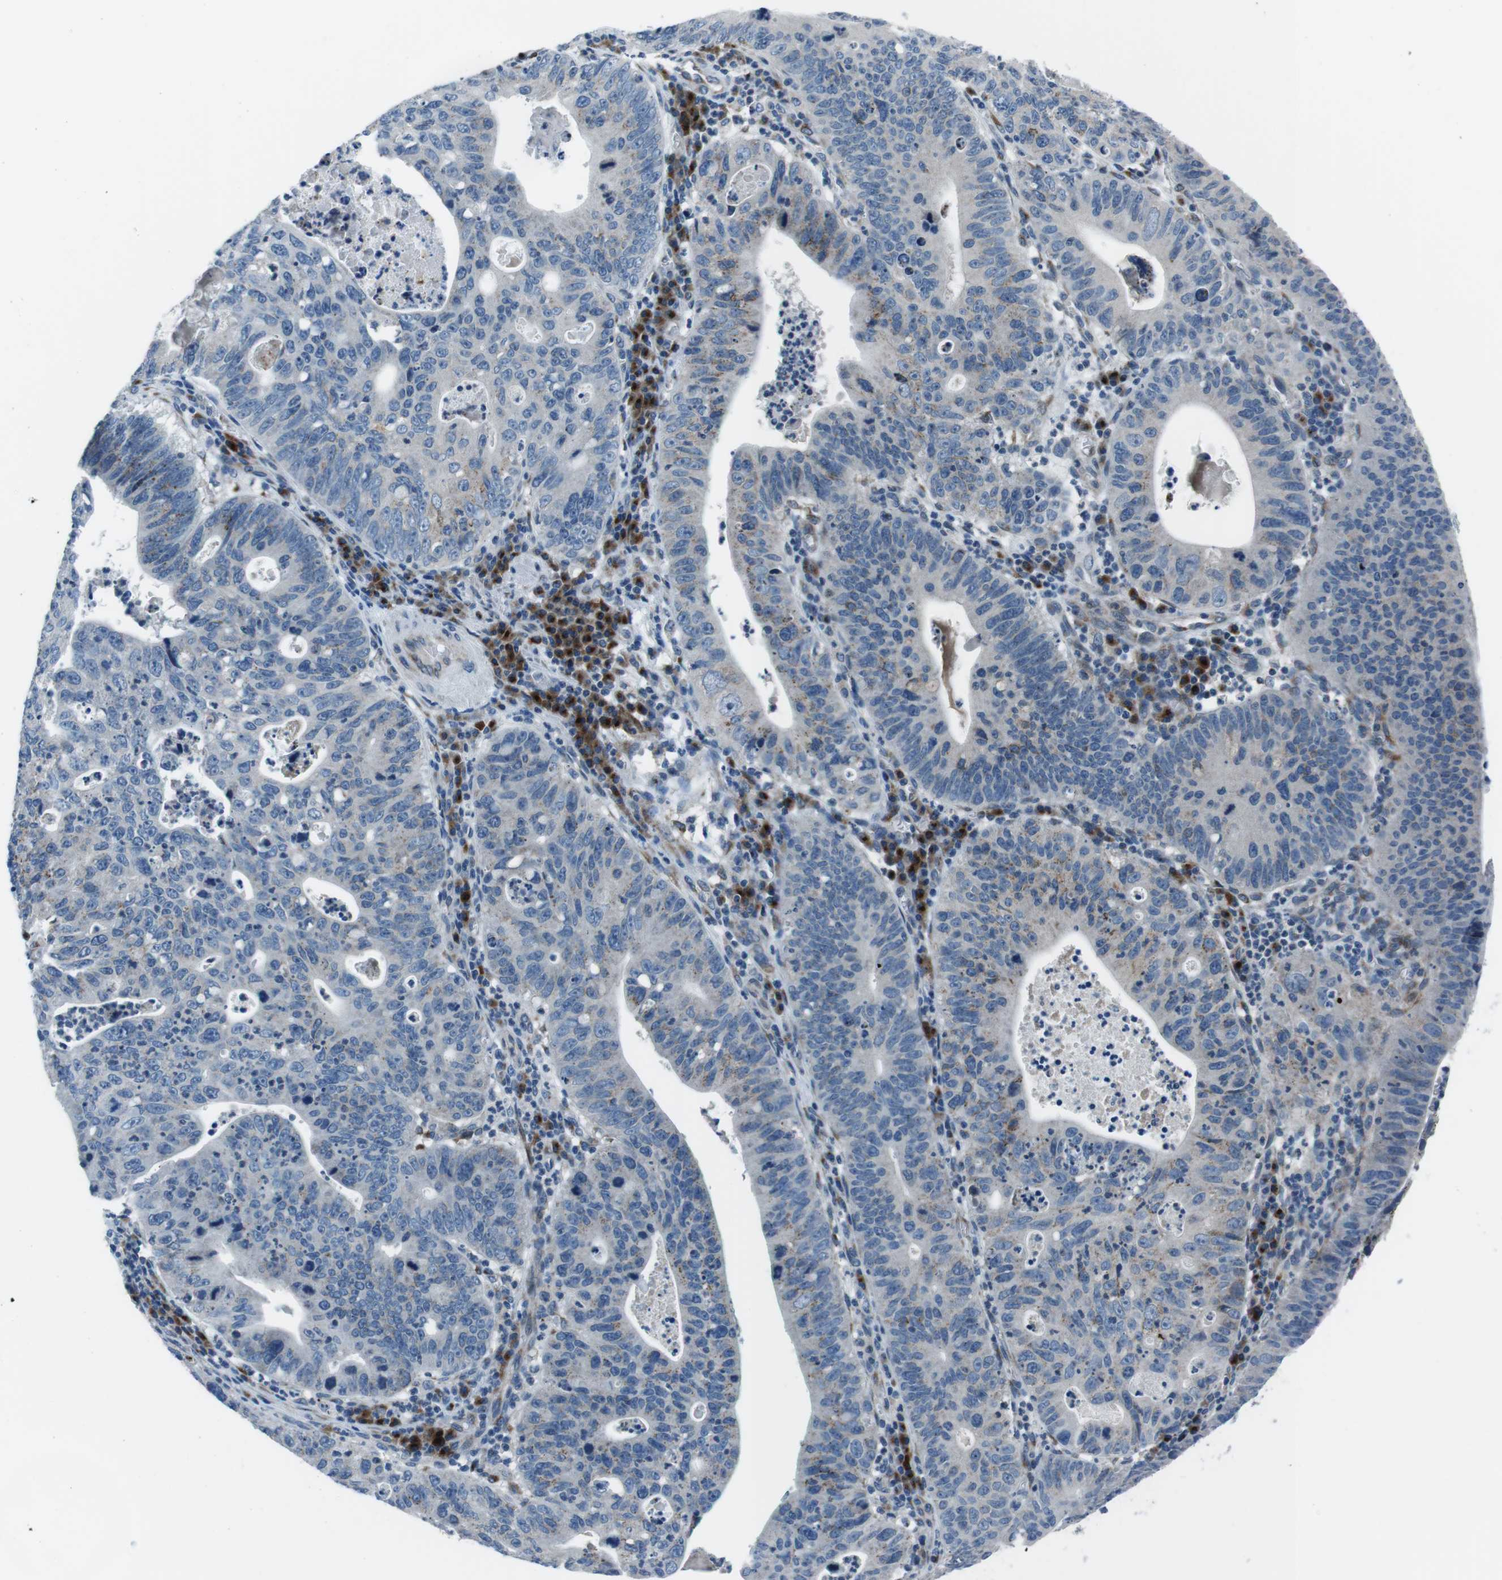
{"staining": {"intensity": "negative", "quantity": "none", "location": "none"}, "tissue": "stomach cancer", "cell_type": "Tumor cells", "image_type": "cancer", "snomed": [{"axis": "morphology", "description": "Adenocarcinoma, NOS"}, {"axis": "topography", "description": "Stomach"}], "caption": "The micrograph displays no significant expression in tumor cells of adenocarcinoma (stomach).", "gene": "NUCB2", "patient": {"sex": "male", "age": 59}}